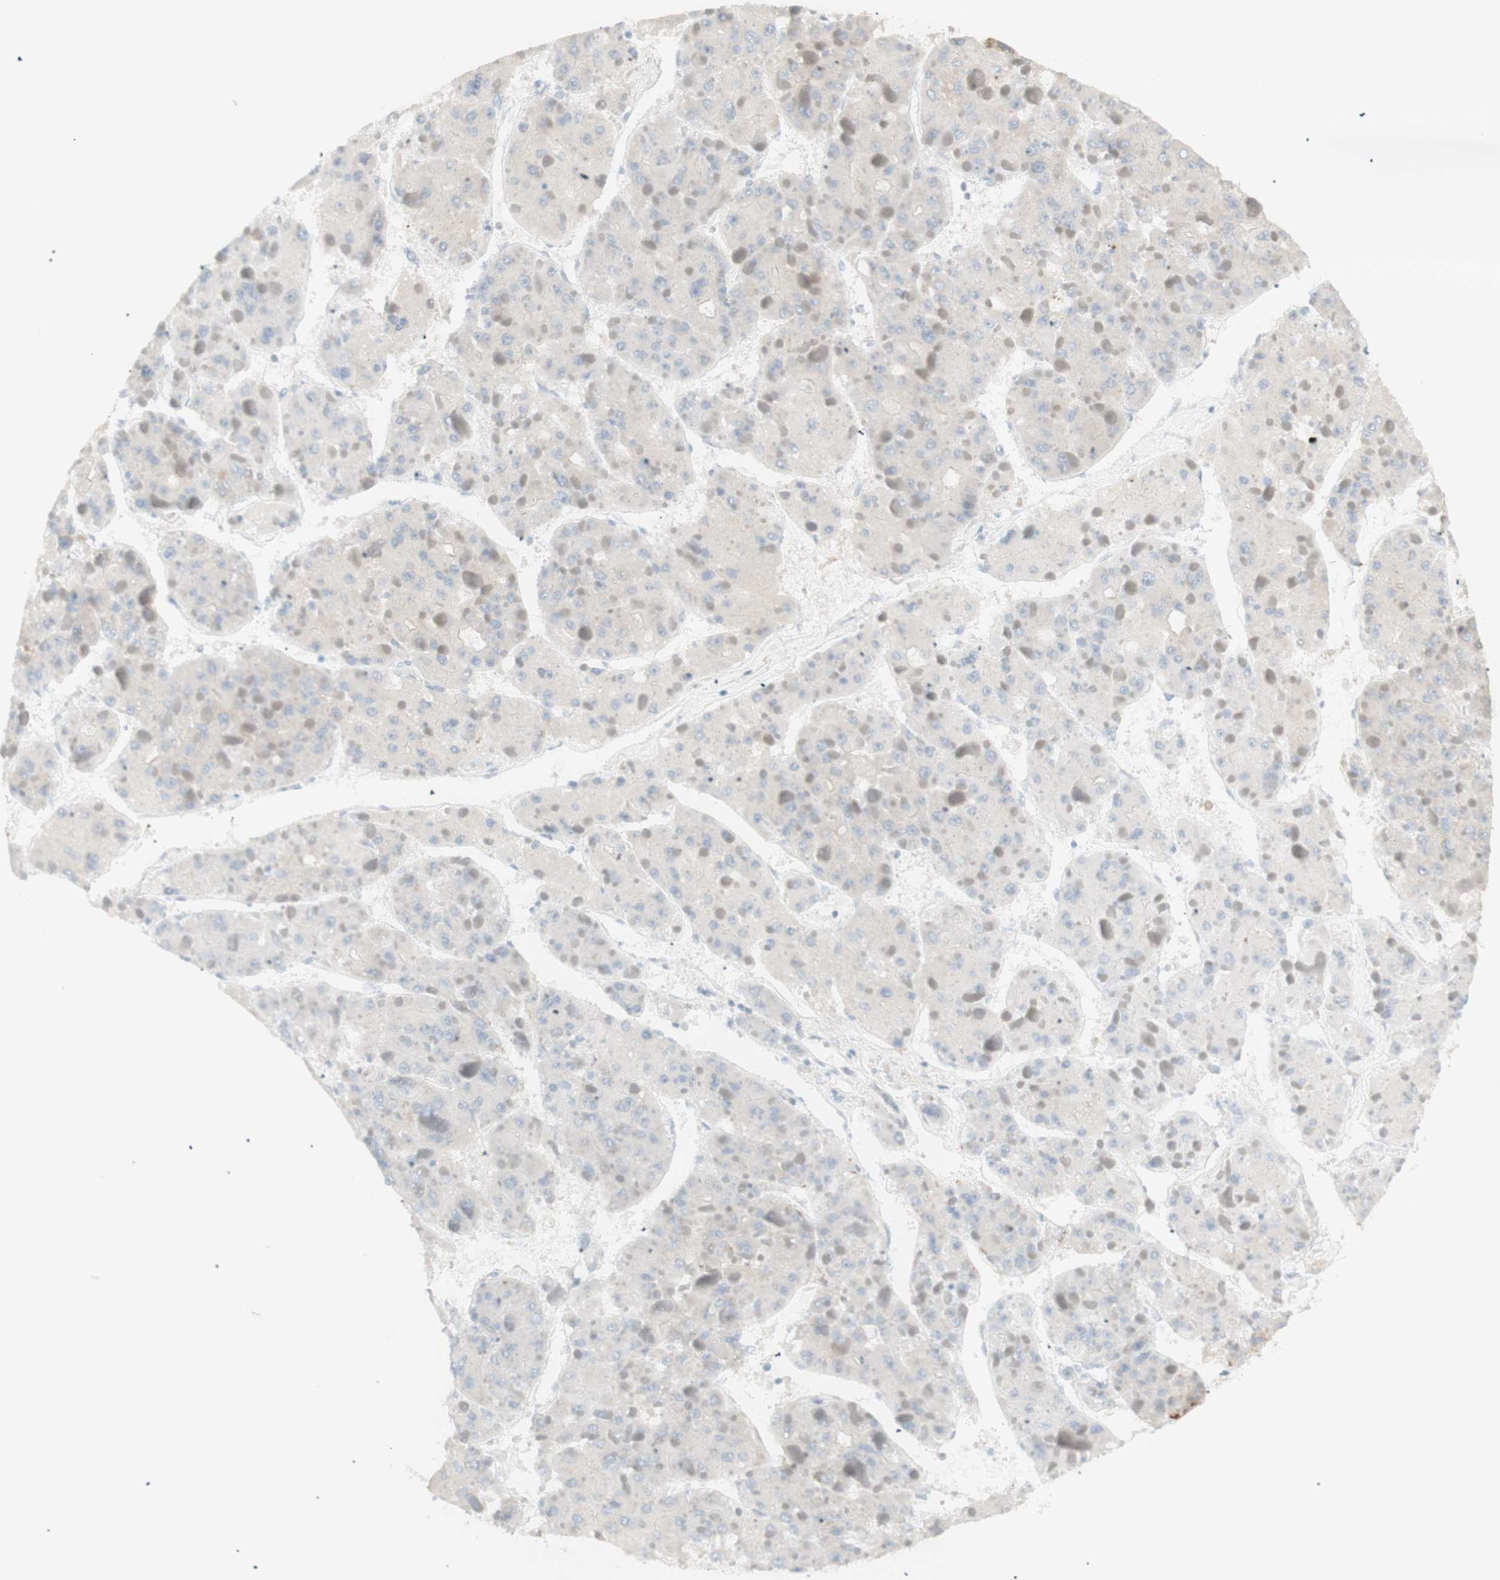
{"staining": {"intensity": "negative", "quantity": "none", "location": "none"}, "tissue": "liver cancer", "cell_type": "Tumor cells", "image_type": "cancer", "snomed": [{"axis": "morphology", "description": "Carcinoma, Hepatocellular, NOS"}, {"axis": "topography", "description": "Liver"}], "caption": "Tumor cells are negative for protein expression in human liver cancer. Brightfield microscopy of immunohistochemistry (IHC) stained with DAB (brown) and hematoxylin (blue), captured at high magnification.", "gene": "NDST4", "patient": {"sex": "female", "age": 73}}